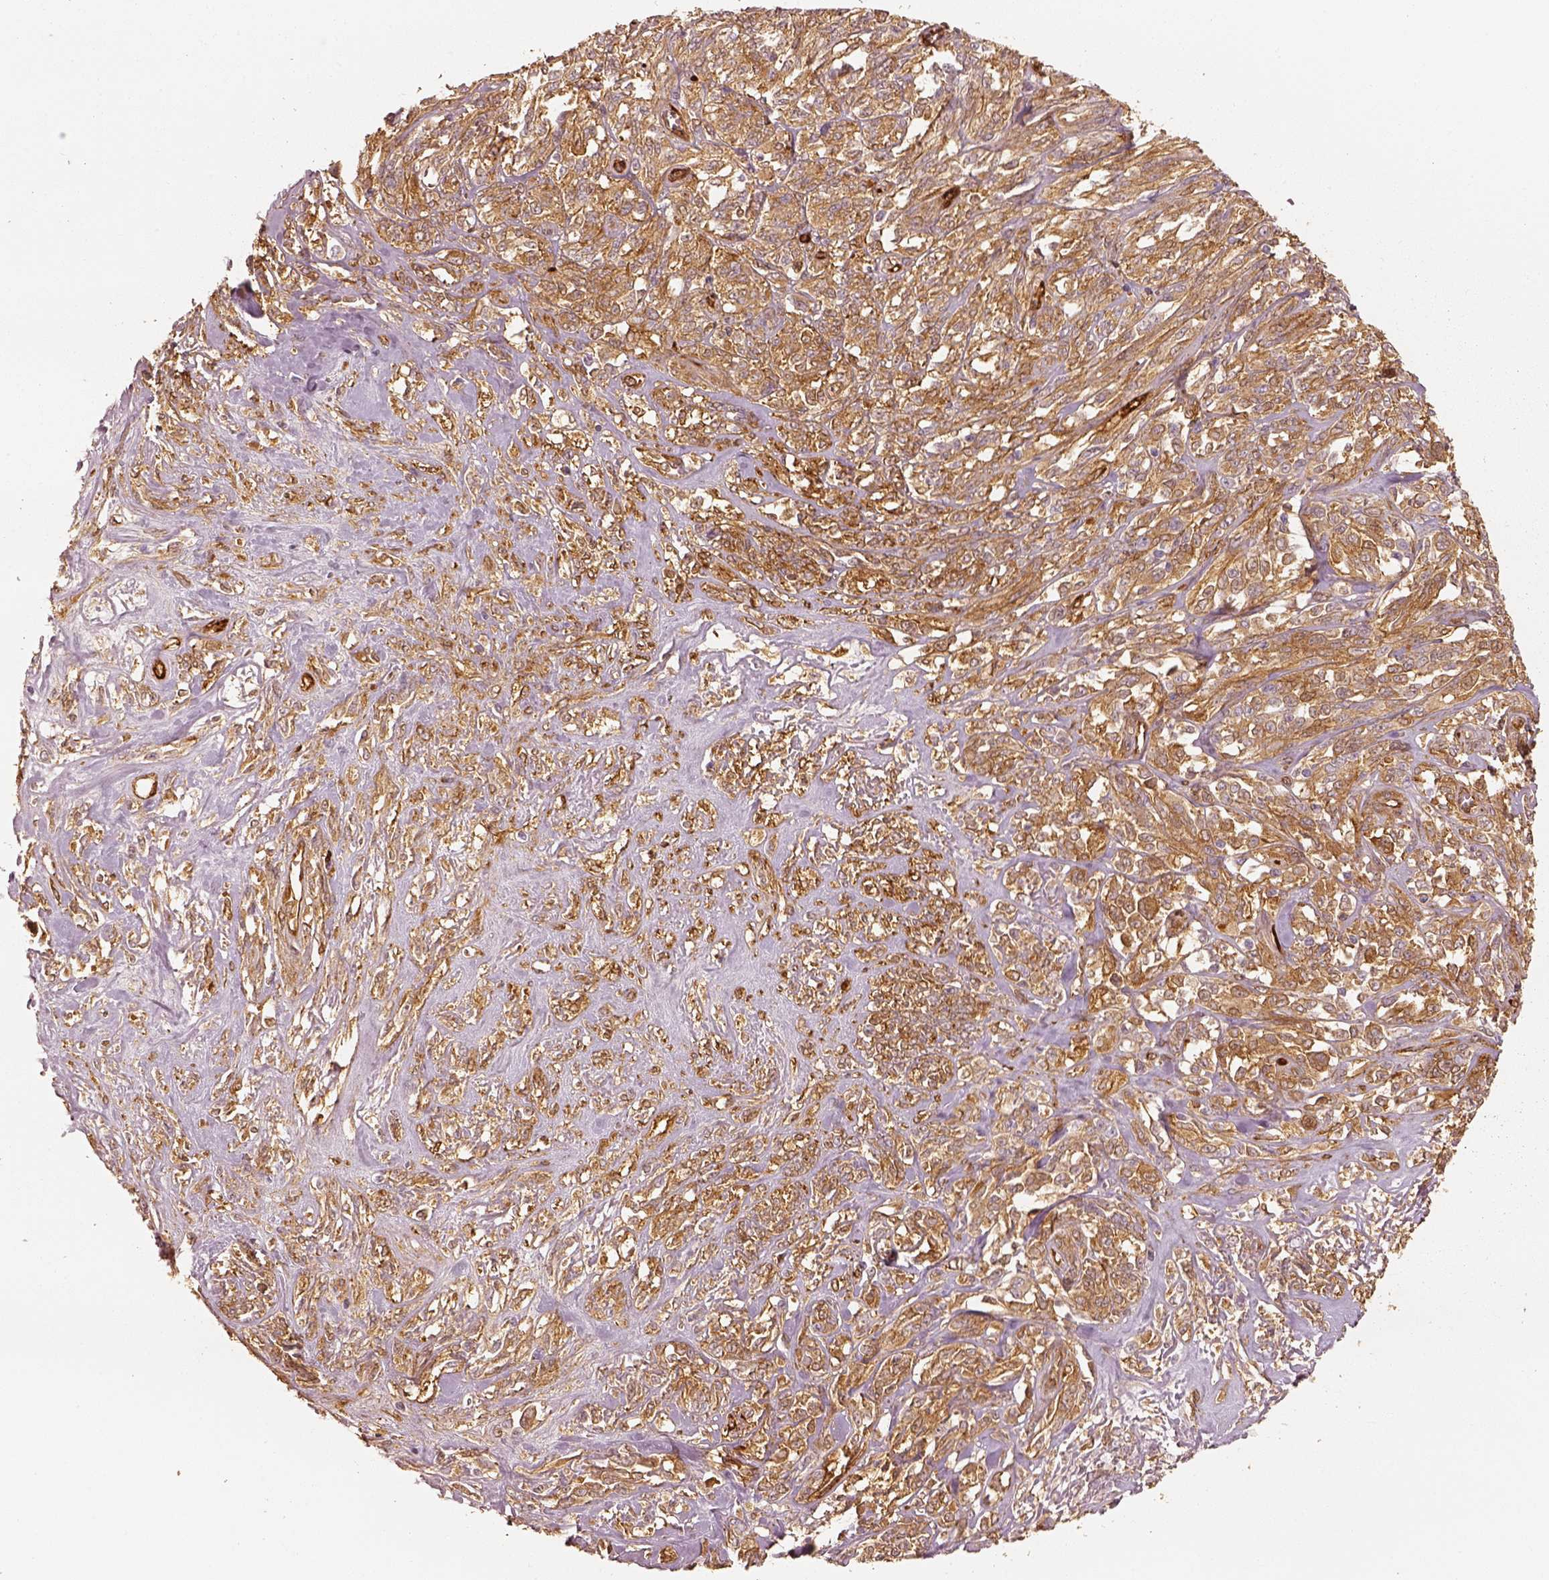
{"staining": {"intensity": "moderate", "quantity": ">75%", "location": "cytoplasmic/membranous"}, "tissue": "melanoma", "cell_type": "Tumor cells", "image_type": "cancer", "snomed": [{"axis": "morphology", "description": "Malignant melanoma, NOS"}, {"axis": "topography", "description": "Skin"}], "caption": "There is medium levels of moderate cytoplasmic/membranous positivity in tumor cells of melanoma, as demonstrated by immunohistochemical staining (brown color).", "gene": "FSCN1", "patient": {"sex": "female", "age": 91}}